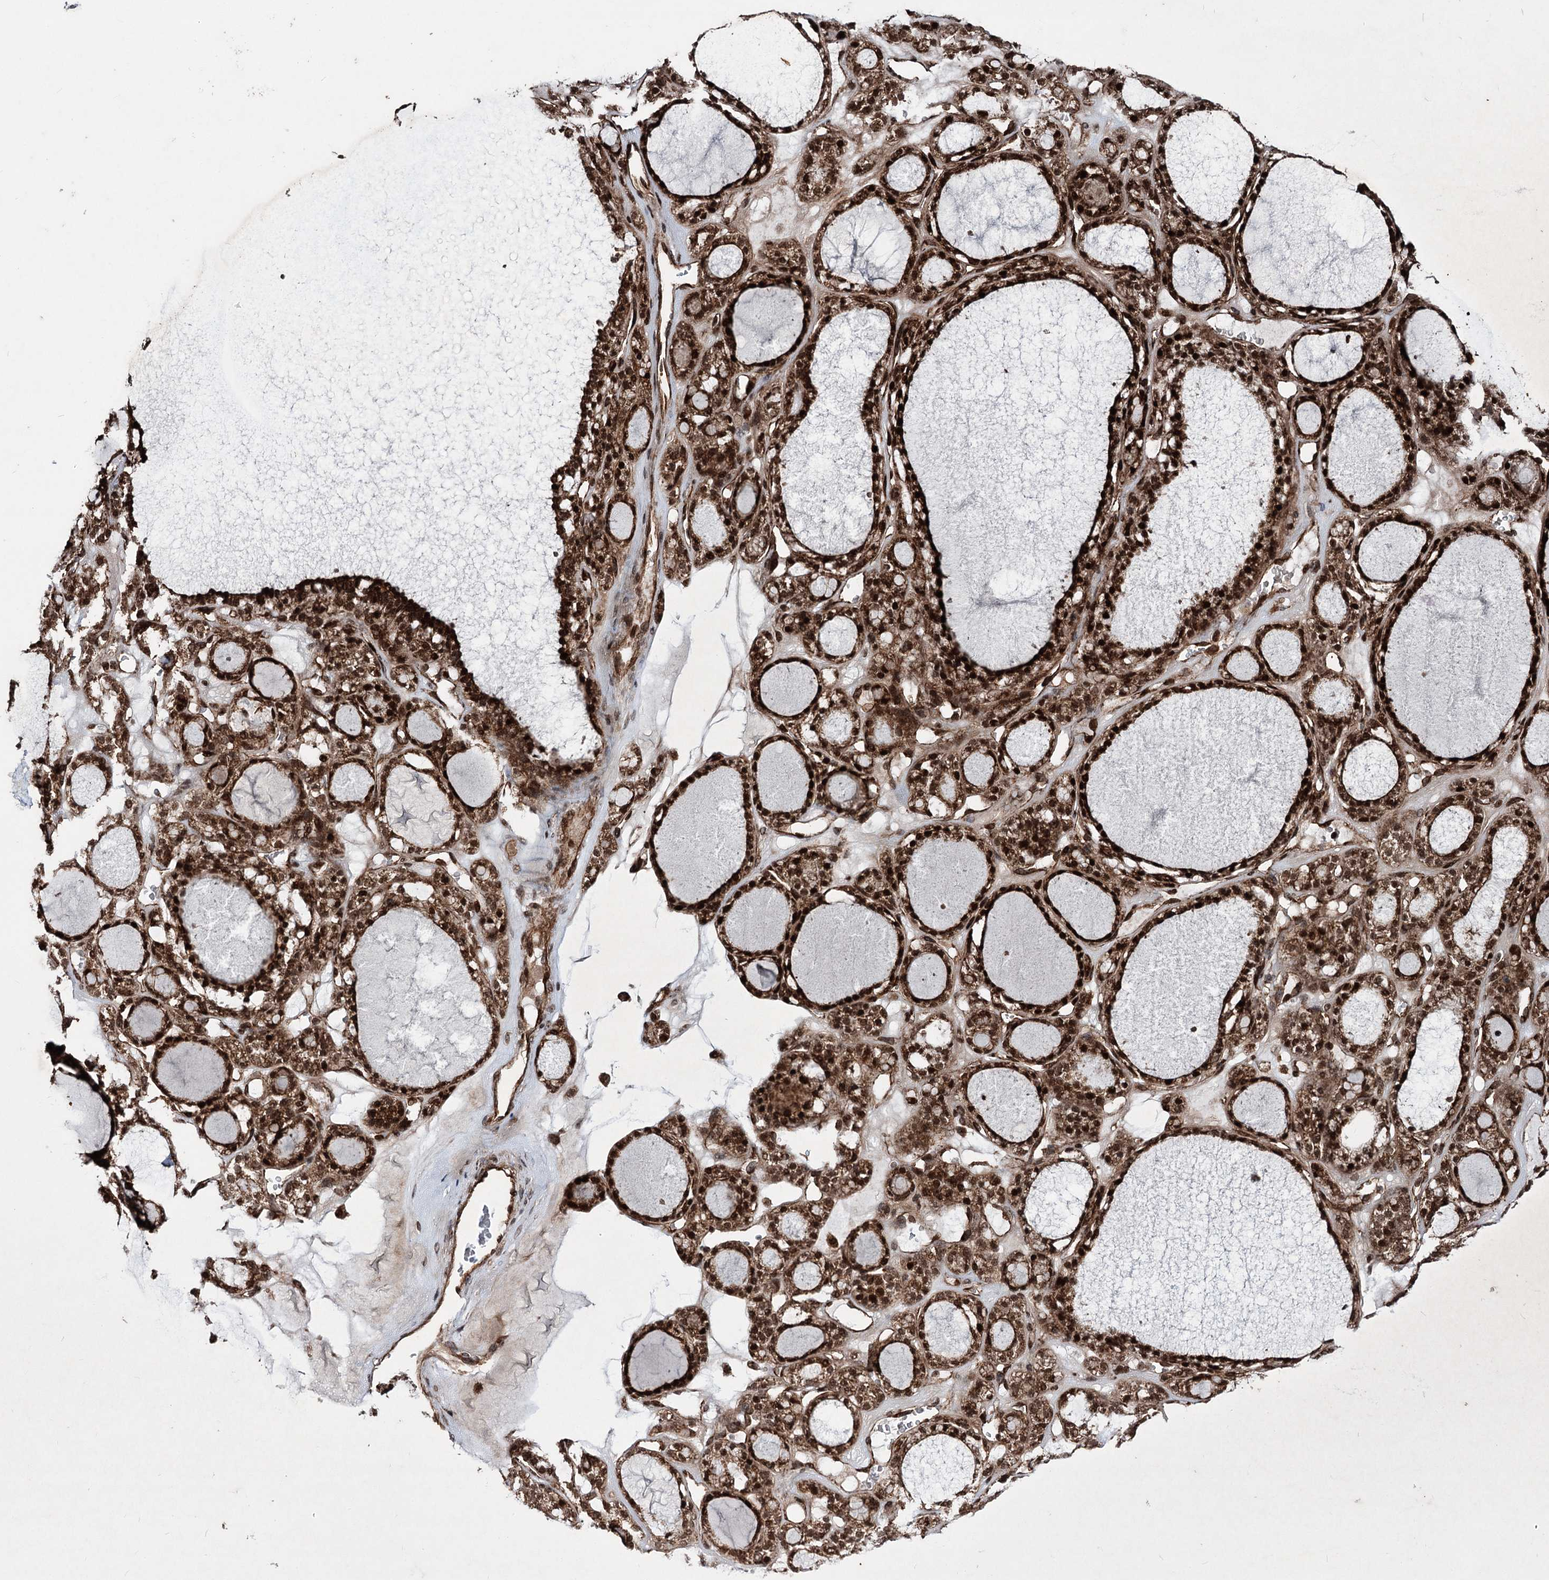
{"staining": {"intensity": "strong", "quantity": ">75%", "location": "cytoplasmic/membranous,nuclear"}, "tissue": "thyroid gland", "cell_type": "Glandular cells", "image_type": "normal", "snomed": [{"axis": "morphology", "description": "Normal tissue, NOS"}, {"axis": "topography", "description": "Thyroid gland"}], "caption": "Immunohistochemistry (IHC) of benign thyroid gland reveals high levels of strong cytoplasmic/membranous,nuclear positivity in approximately >75% of glandular cells. (Stains: DAB (3,3'-diaminobenzidine) in brown, nuclei in blue, Microscopy: brightfield microscopy at high magnification).", "gene": "SERINC5", "patient": {"sex": "female", "age": 28}}